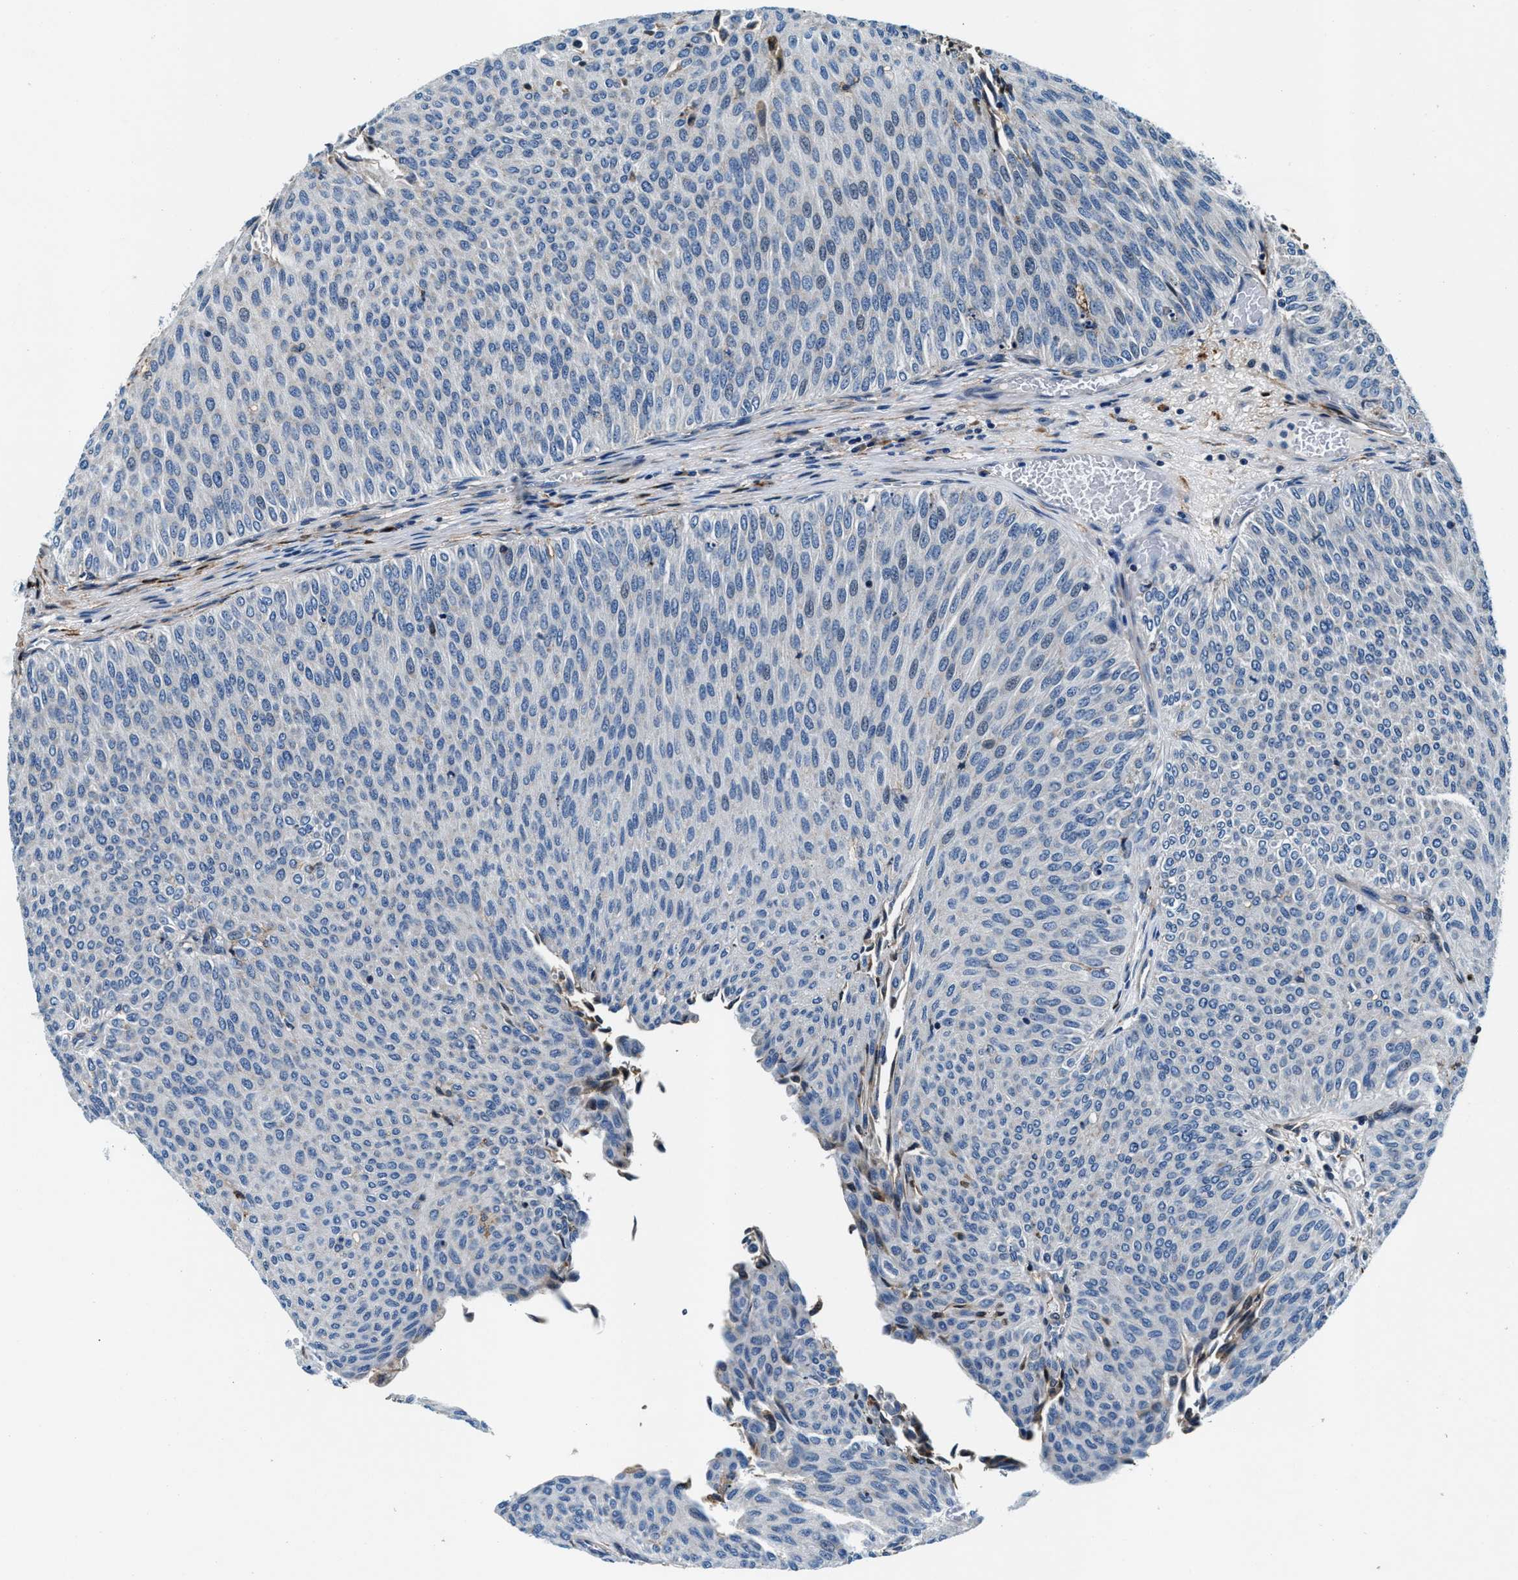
{"staining": {"intensity": "negative", "quantity": "none", "location": "none"}, "tissue": "urothelial cancer", "cell_type": "Tumor cells", "image_type": "cancer", "snomed": [{"axis": "morphology", "description": "Urothelial carcinoma, Low grade"}, {"axis": "topography", "description": "Urinary bladder"}], "caption": "Urothelial cancer was stained to show a protein in brown. There is no significant positivity in tumor cells.", "gene": "SLFN11", "patient": {"sex": "male", "age": 78}}